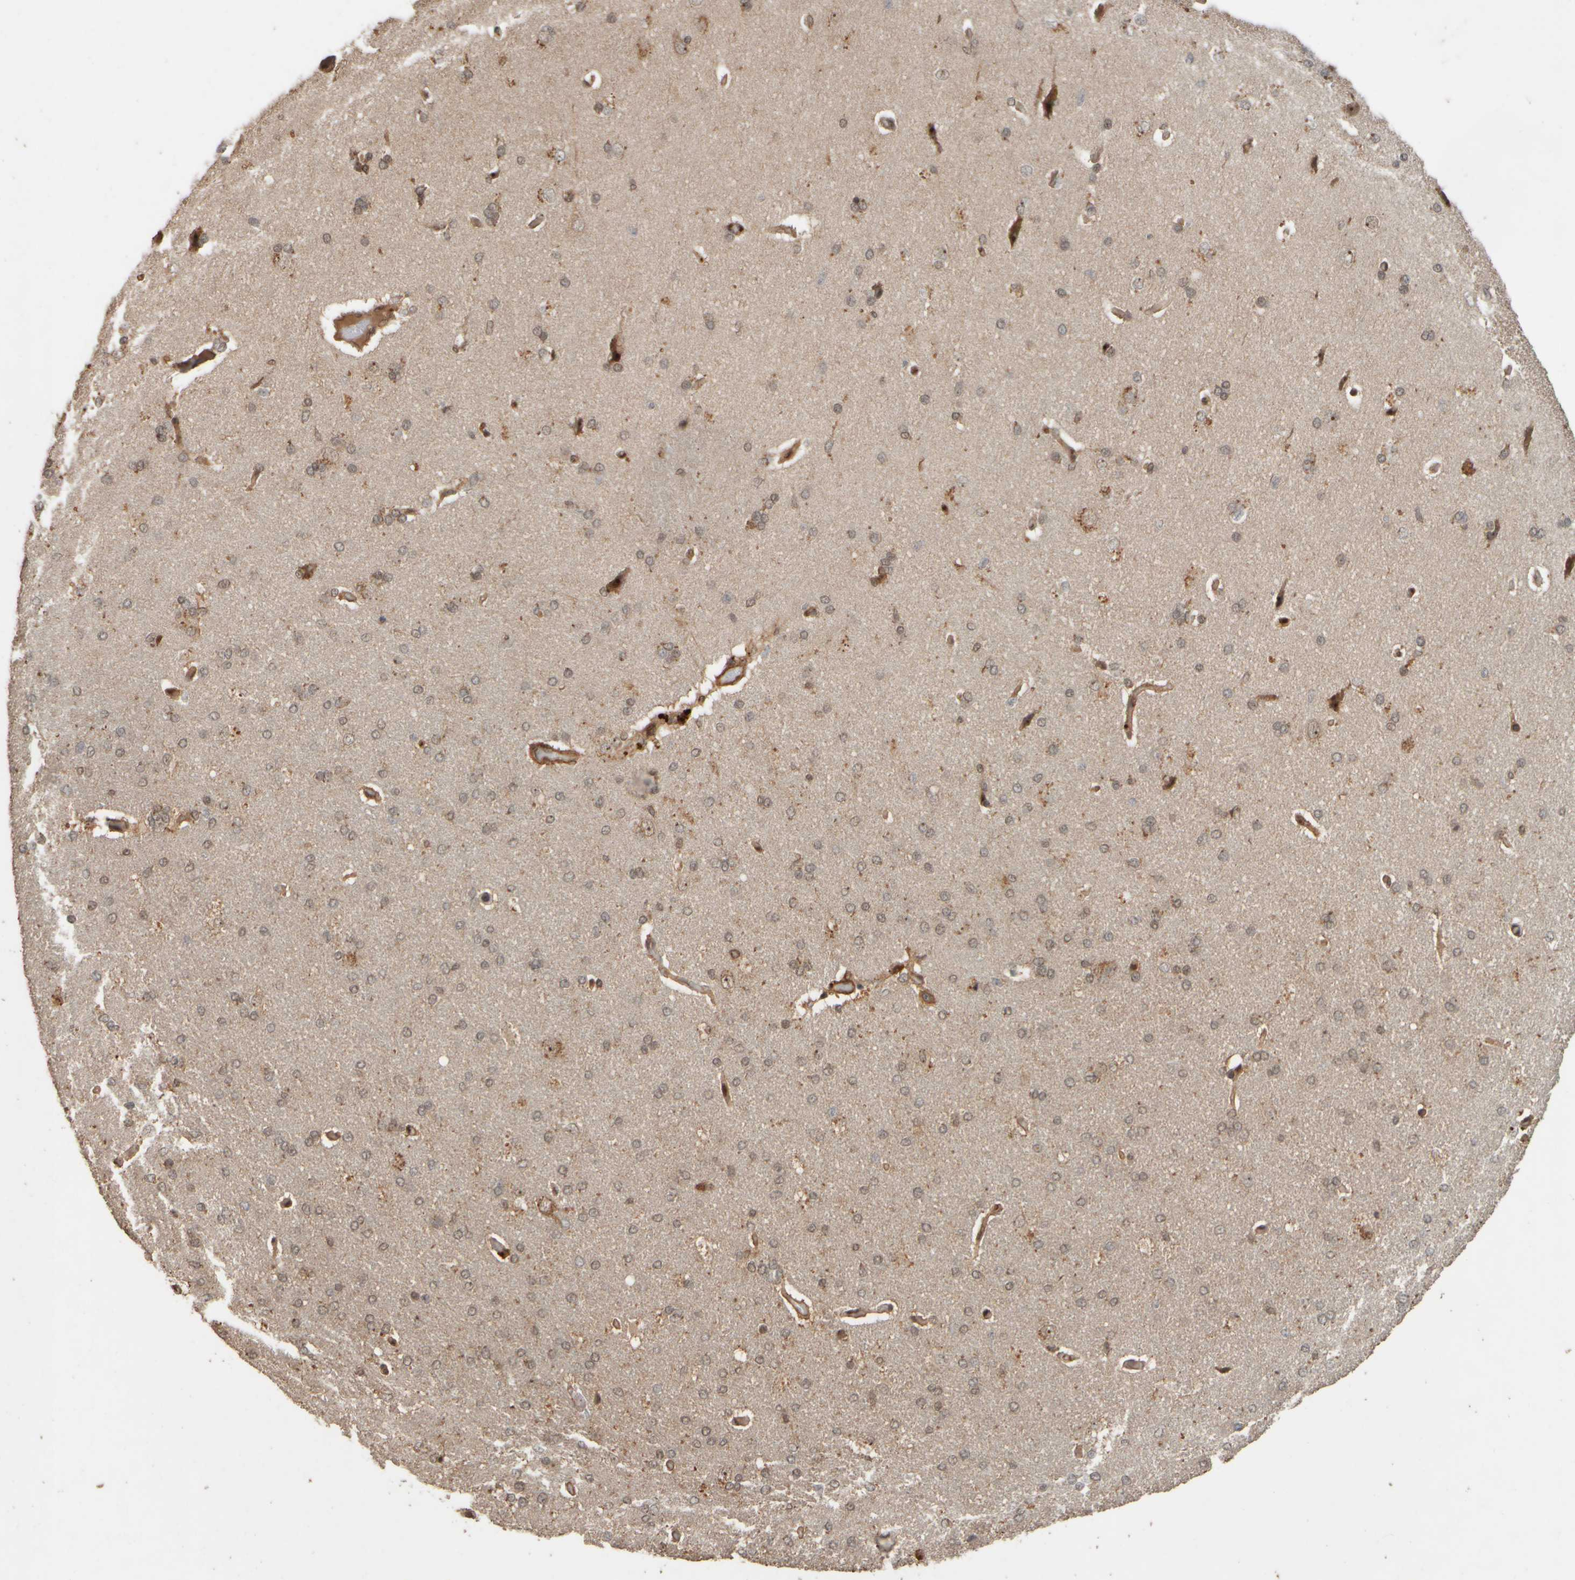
{"staining": {"intensity": "moderate", "quantity": ">75%", "location": "cytoplasmic/membranous"}, "tissue": "cerebral cortex", "cell_type": "Endothelial cells", "image_type": "normal", "snomed": [{"axis": "morphology", "description": "Normal tissue, NOS"}, {"axis": "topography", "description": "Cerebral cortex"}], "caption": "Cerebral cortex stained for a protein displays moderate cytoplasmic/membranous positivity in endothelial cells. (Stains: DAB in brown, nuclei in blue, Microscopy: brightfield microscopy at high magnification).", "gene": "SPHK1", "patient": {"sex": "male", "age": 62}}